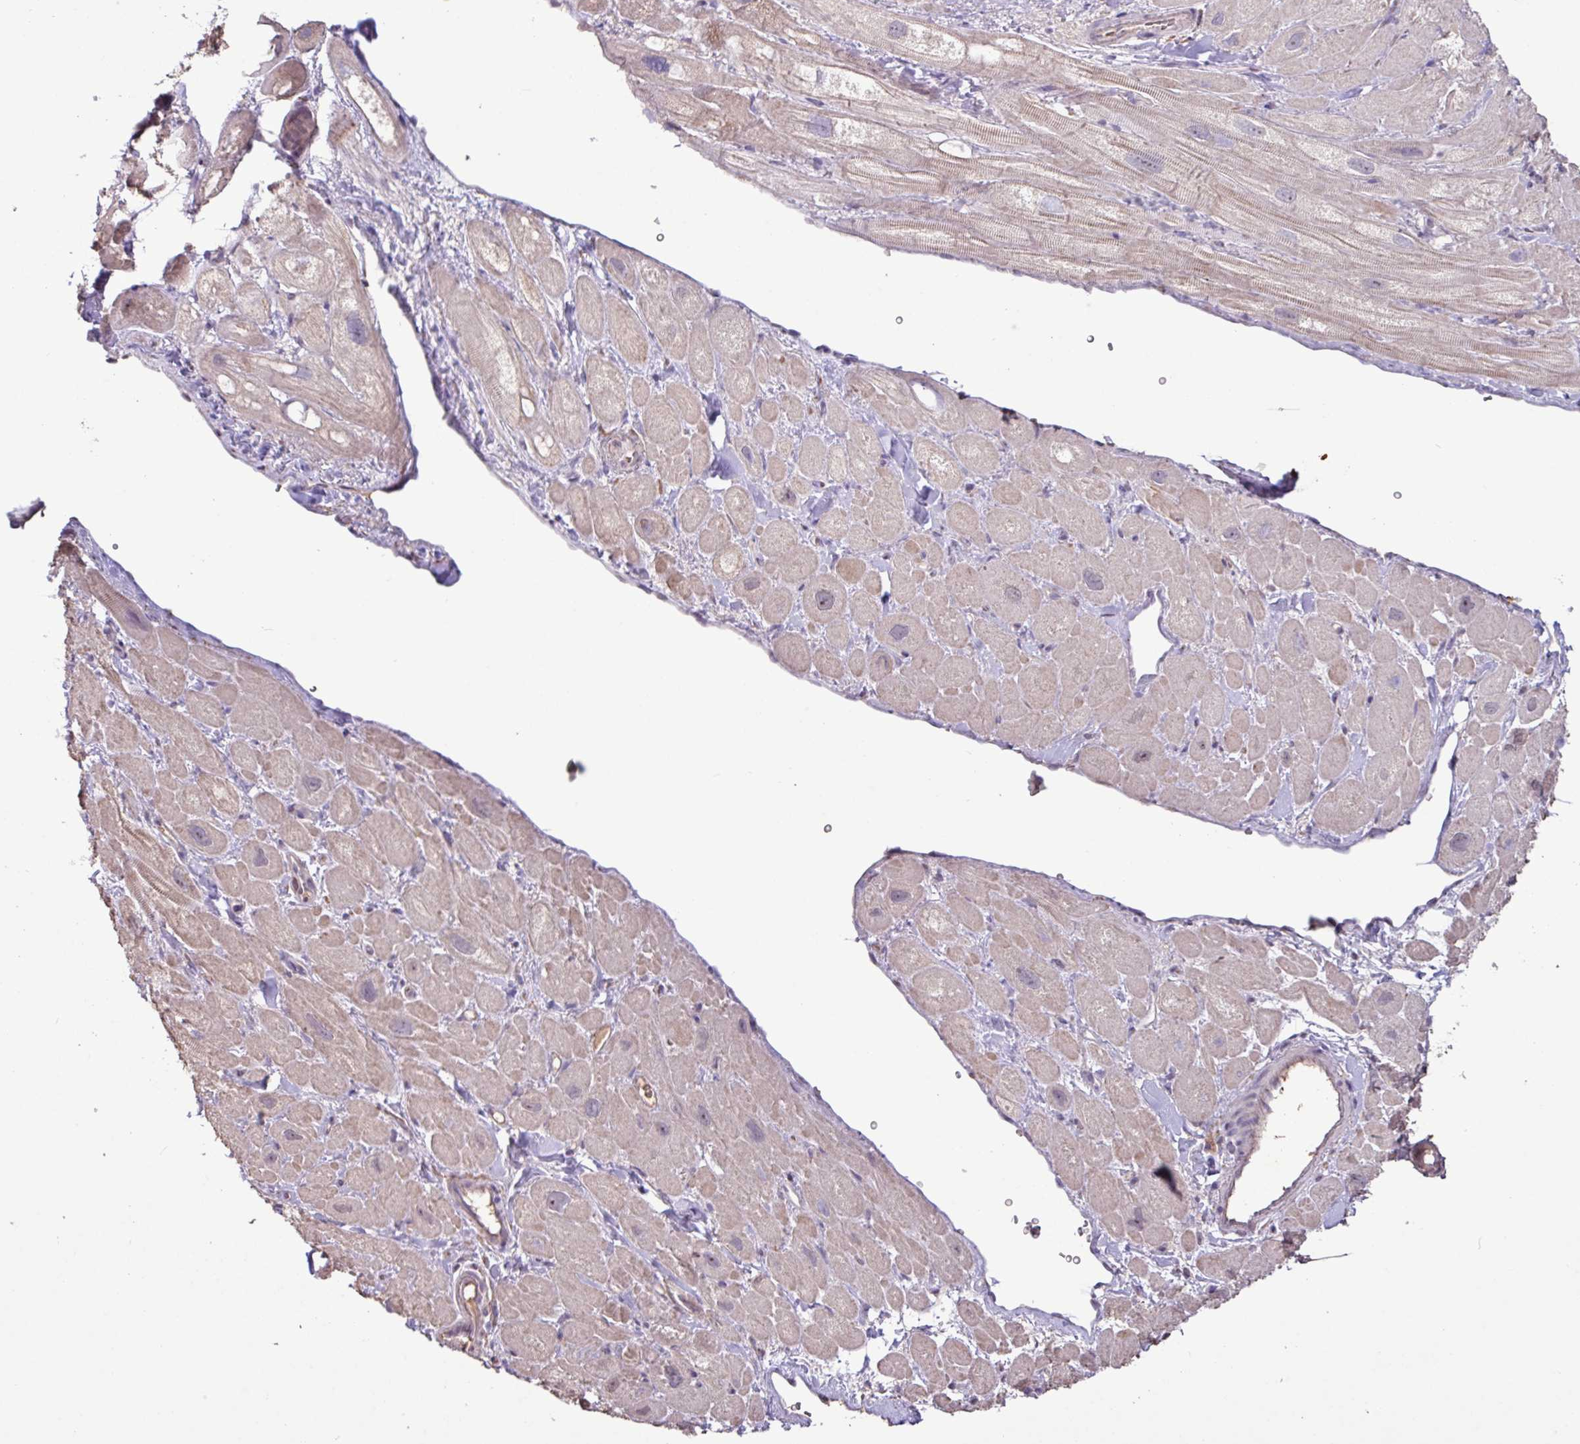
{"staining": {"intensity": "weak", "quantity": "25%-75%", "location": "cytoplasmic/membranous,nuclear"}, "tissue": "heart muscle", "cell_type": "Cardiomyocytes", "image_type": "normal", "snomed": [{"axis": "morphology", "description": "Normal tissue, NOS"}, {"axis": "topography", "description": "Heart"}], "caption": "This histopathology image exhibits immunohistochemistry staining of benign heart muscle, with low weak cytoplasmic/membranous,nuclear staining in about 25%-75% of cardiomyocytes.", "gene": "L3MBTL3", "patient": {"sex": "male", "age": 49}}